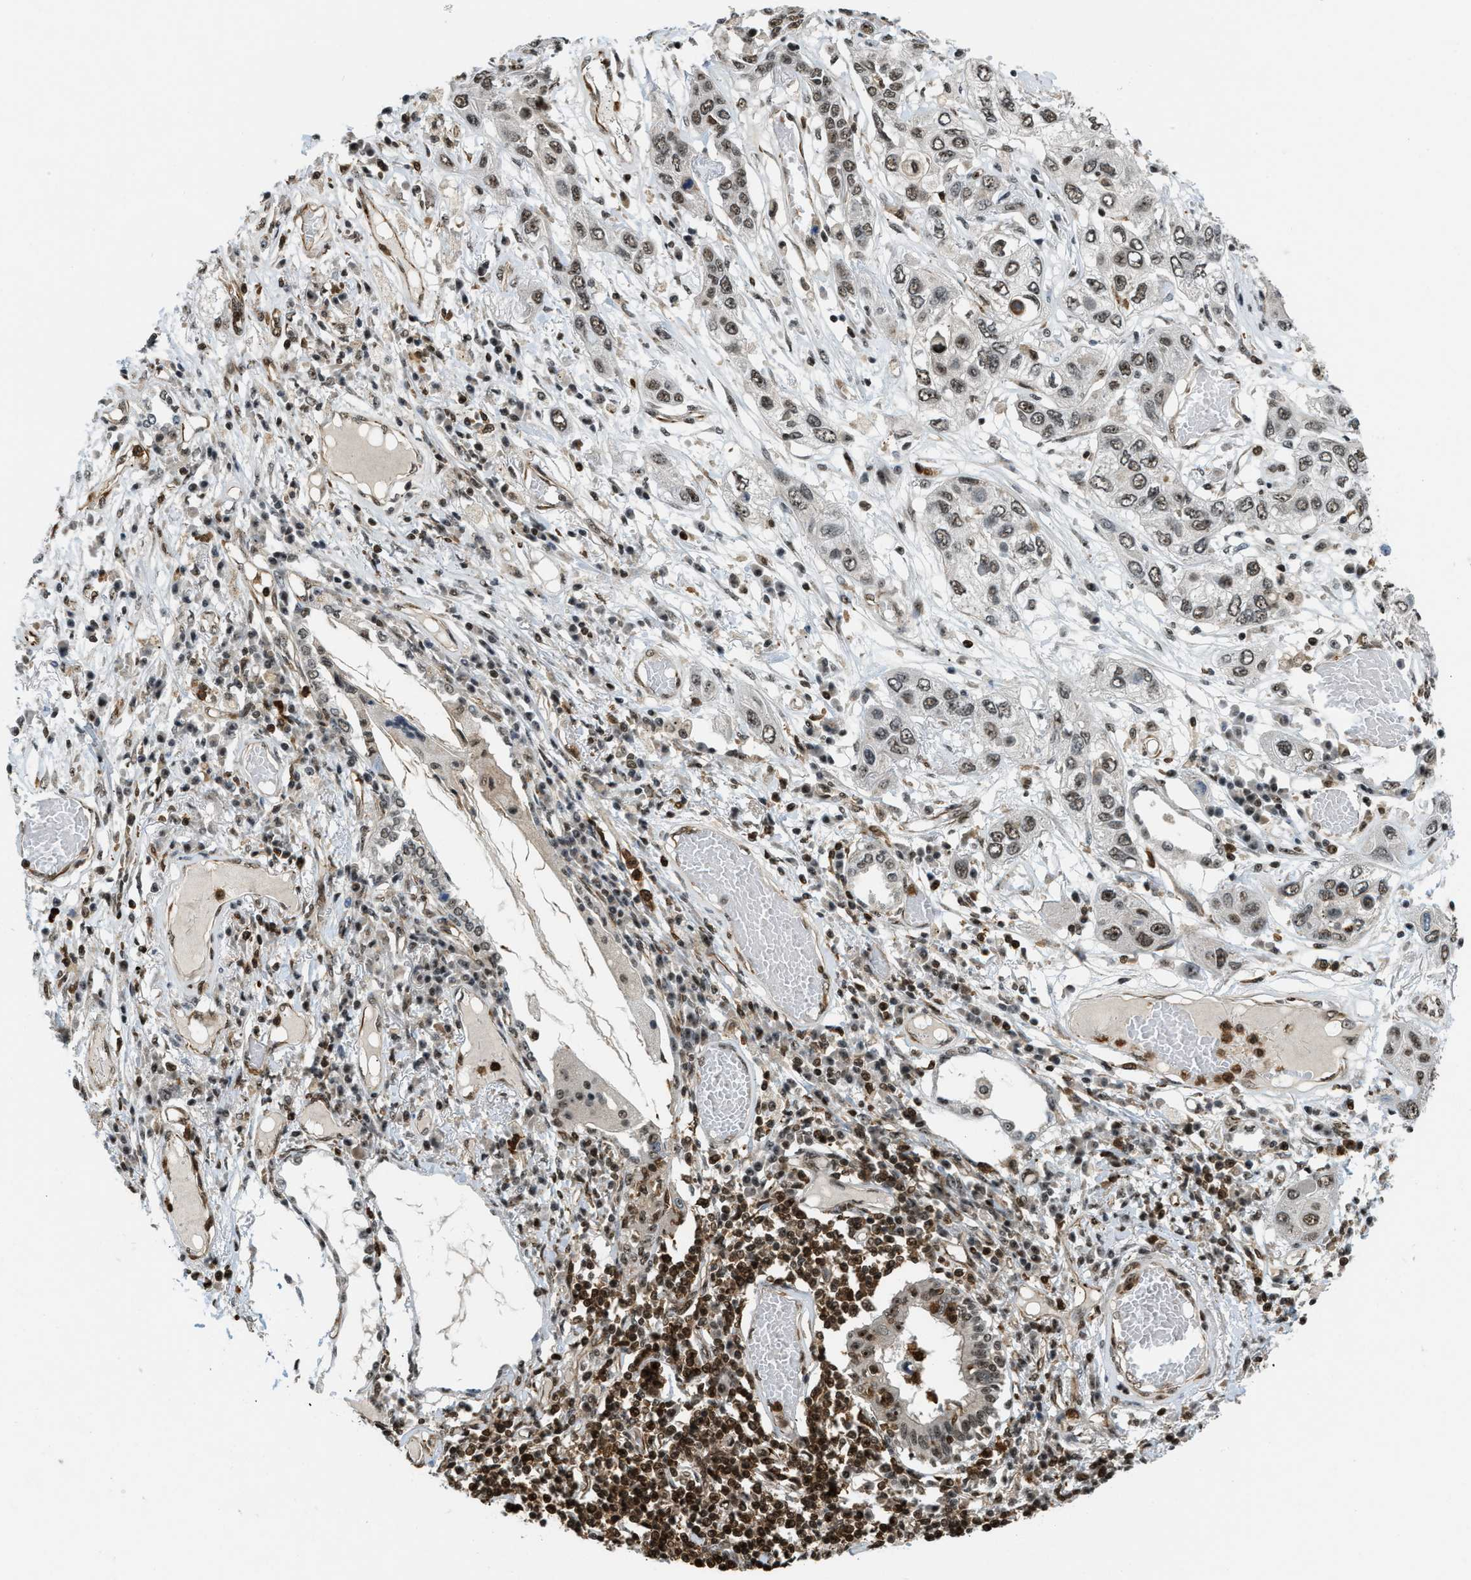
{"staining": {"intensity": "moderate", "quantity": ">75%", "location": "nuclear"}, "tissue": "lung cancer", "cell_type": "Tumor cells", "image_type": "cancer", "snomed": [{"axis": "morphology", "description": "Squamous cell carcinoma, NOS"}, {"axis": "topography", "description": "Lung"}], "caption": "This histopathology image reveals immunohistochemistry staining of lung cancer (squamous cell carcinoma), with medium moderate nuclear positivity in approximately >75% of tumor cells.", "gene": "E2F1", "patient": {"sex": "male", "age": 71}}